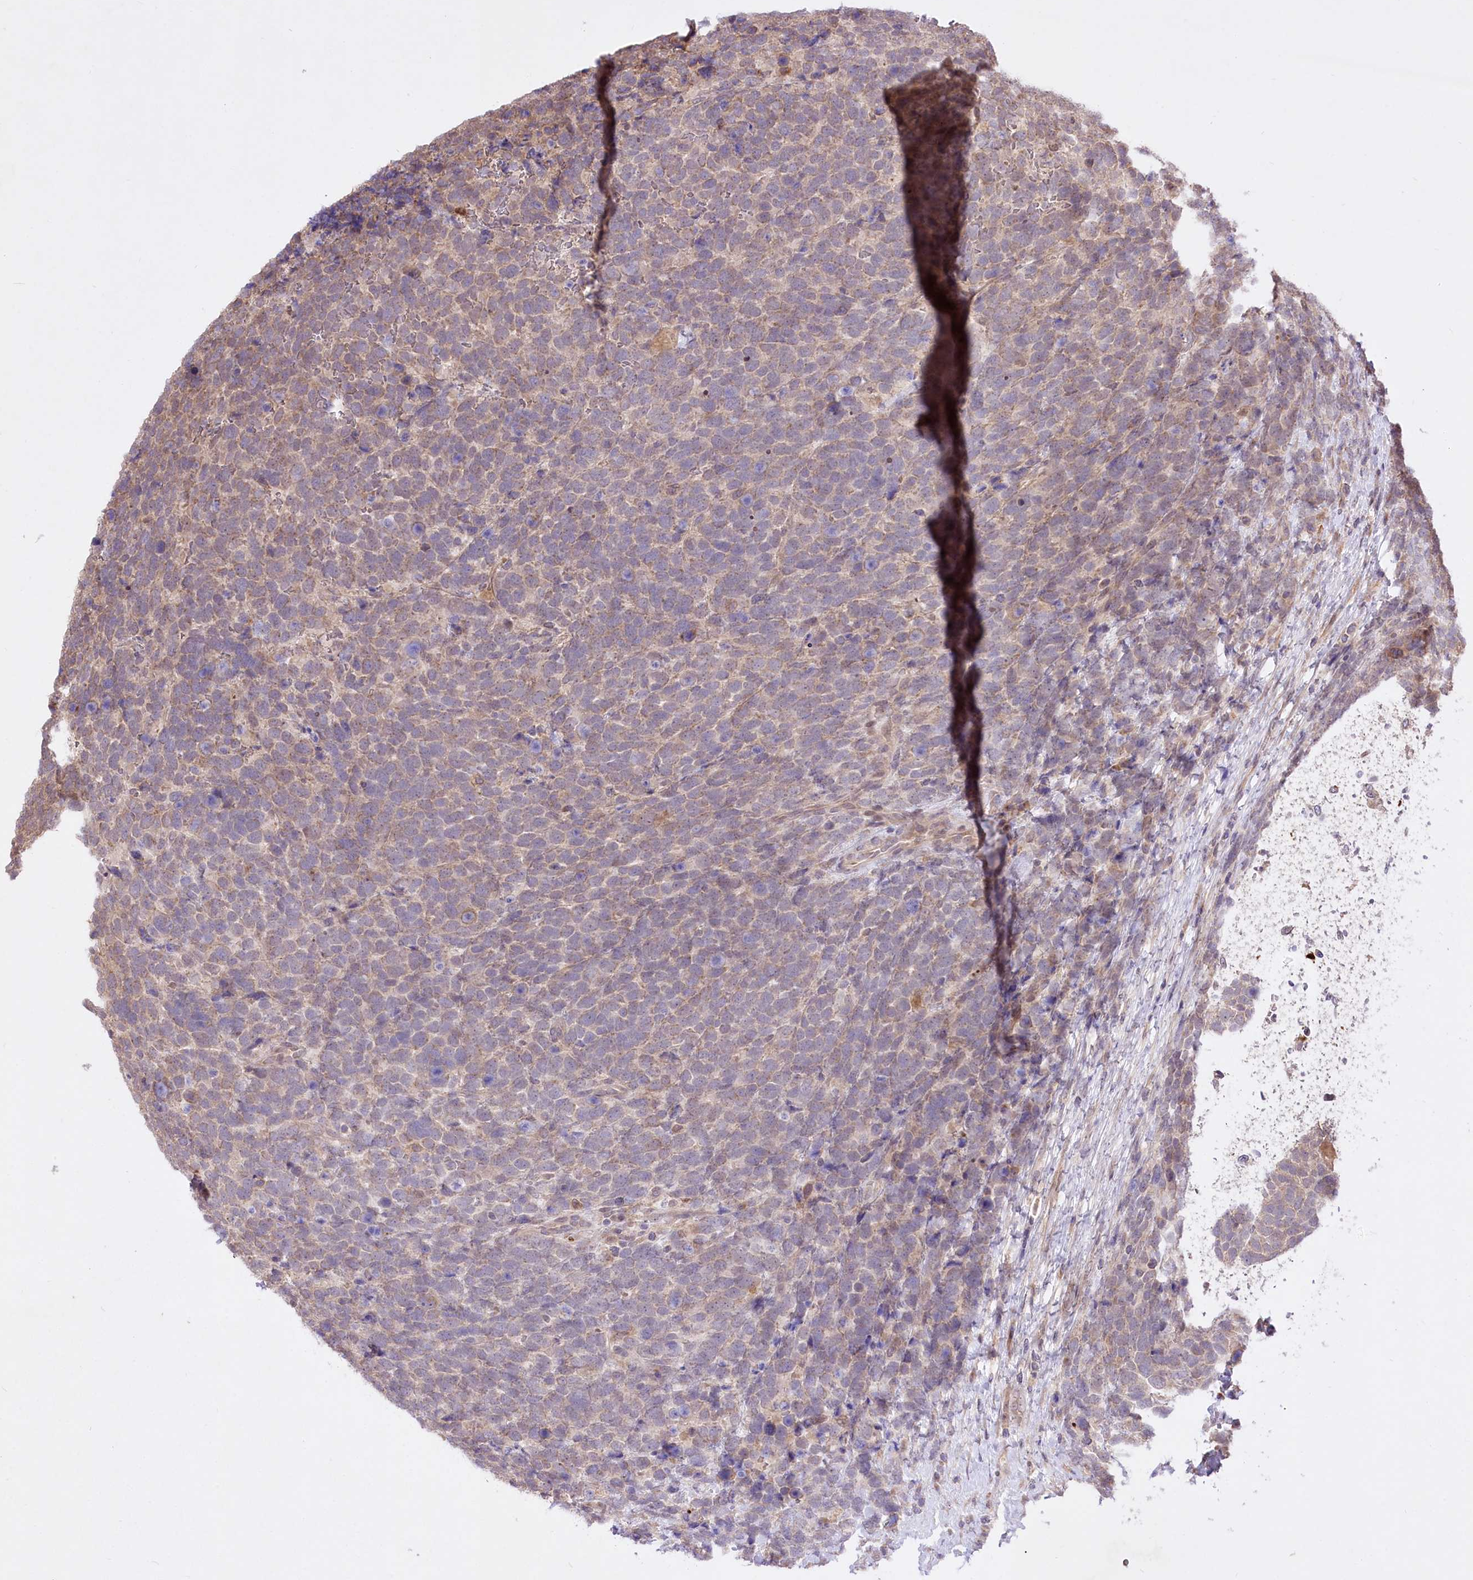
{"staining": {"intensity": "weak", "quantity": "25%-75%", "location": "cytoplasmic/membranous"}, "tissue": "urothelial cancer", "cell_type": "Tumor cells", "image_type": "cancer", "snomed": [{"axis": "morphology", "description": "Urothelial carcinoma, High grade"}, {"axis": "topography", "description": "Urinary bladder"}], "caption": "DAB (3,3'-diaminobenzidine) immunohistochemical staining of human urothelial cancer reveals weak cytoplasmic/membranous protein staining in about 25%-75% of tumor cells. Immunohistochemistry (ihc) stains the protein of interest in brown and the nuclei are stained blue.", "gene": "HELT", "patient": {"sex": "female", "age": 82}}